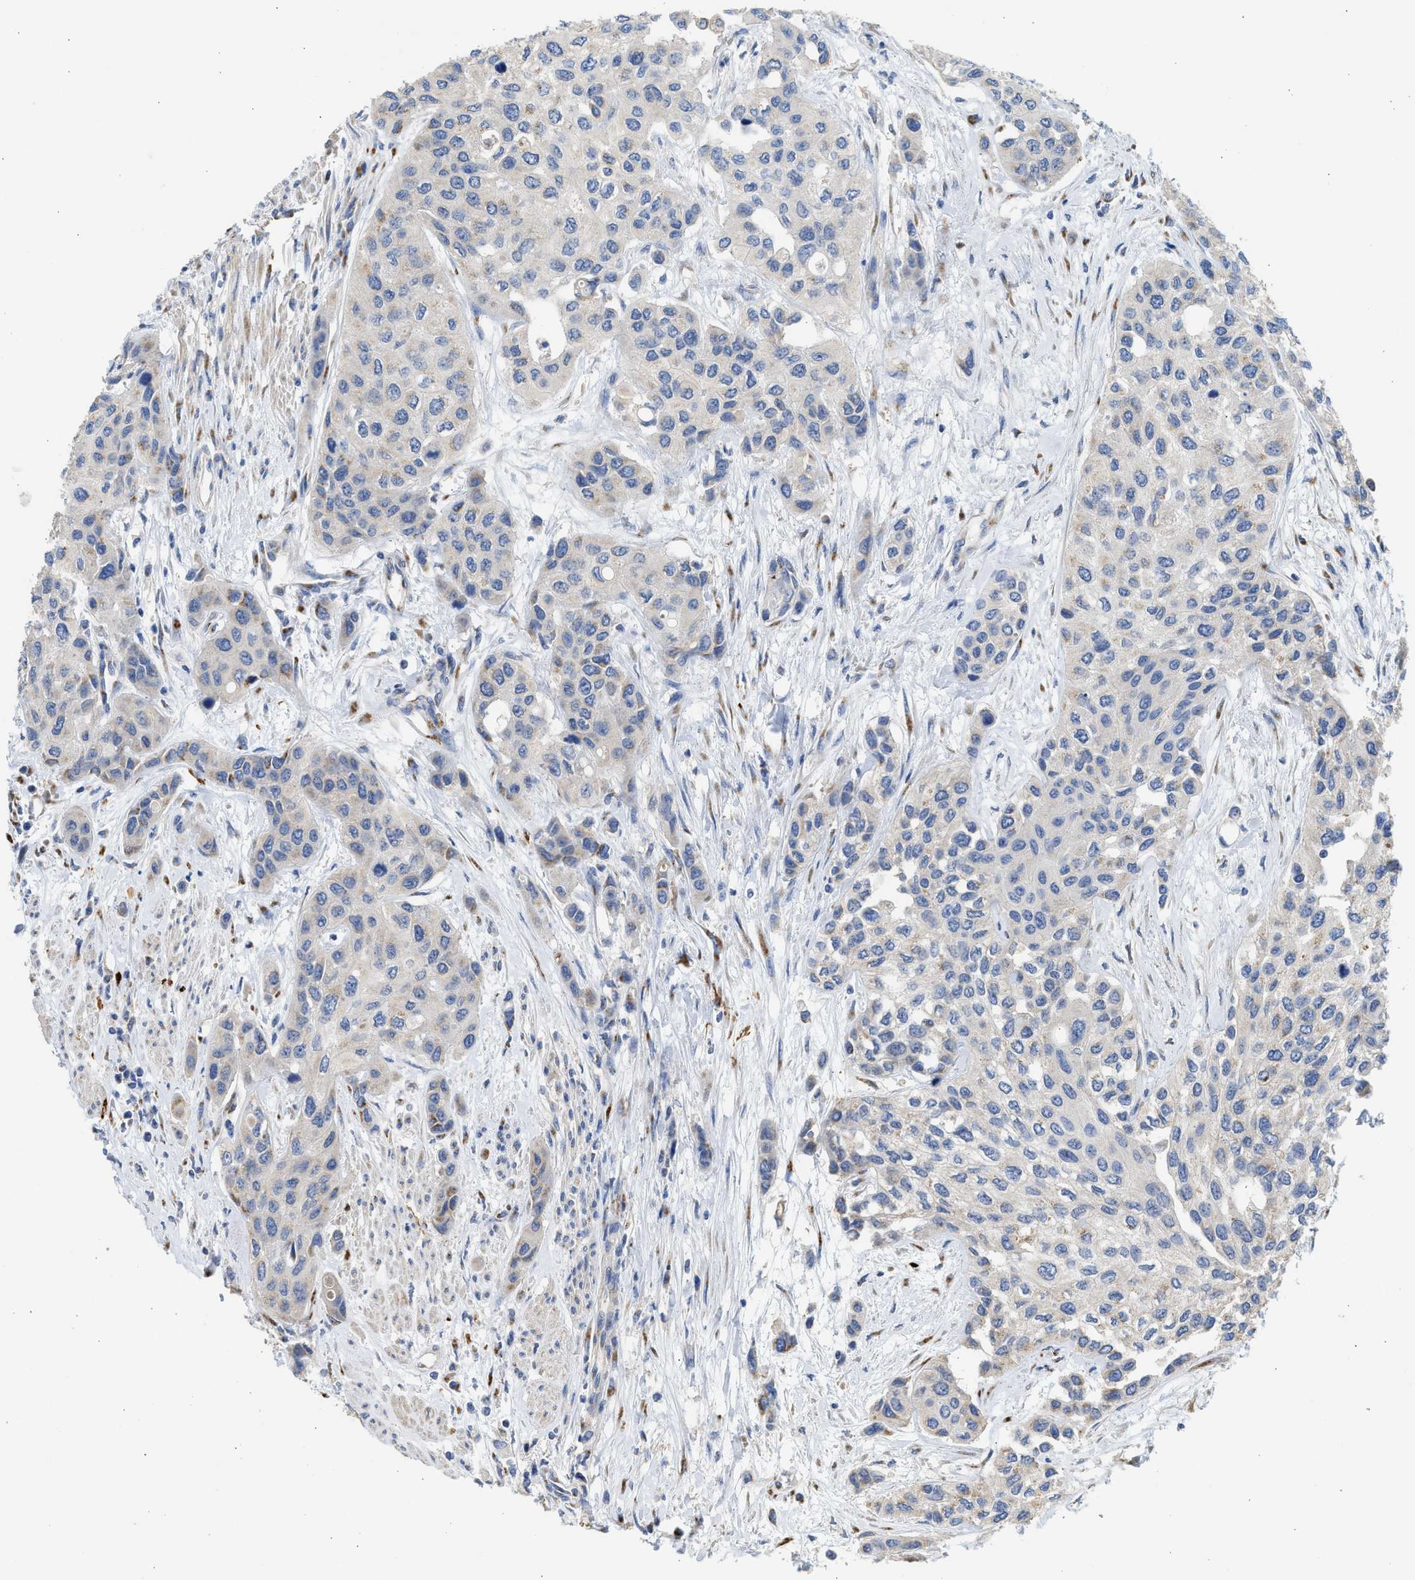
{"staining": {"intensity": "weak", "quantity": "<25%", "location": "cytoplasmic/membranous"}, "tissue": "urothelial cancer", "cell_type": "Tumor cells", "image_type": "cancer", "snomed": [{"axis": "morphology", "description": "Urothelial carcinoma, High grade"}, {"axis": "topography", "description": "Urinary bladder"}], "caption": "Tumor cells show no significant positivity in high-grade urothelial carcinoma.", "gene": "IPO8", "patient": {"sex": "female", "age": 56}}